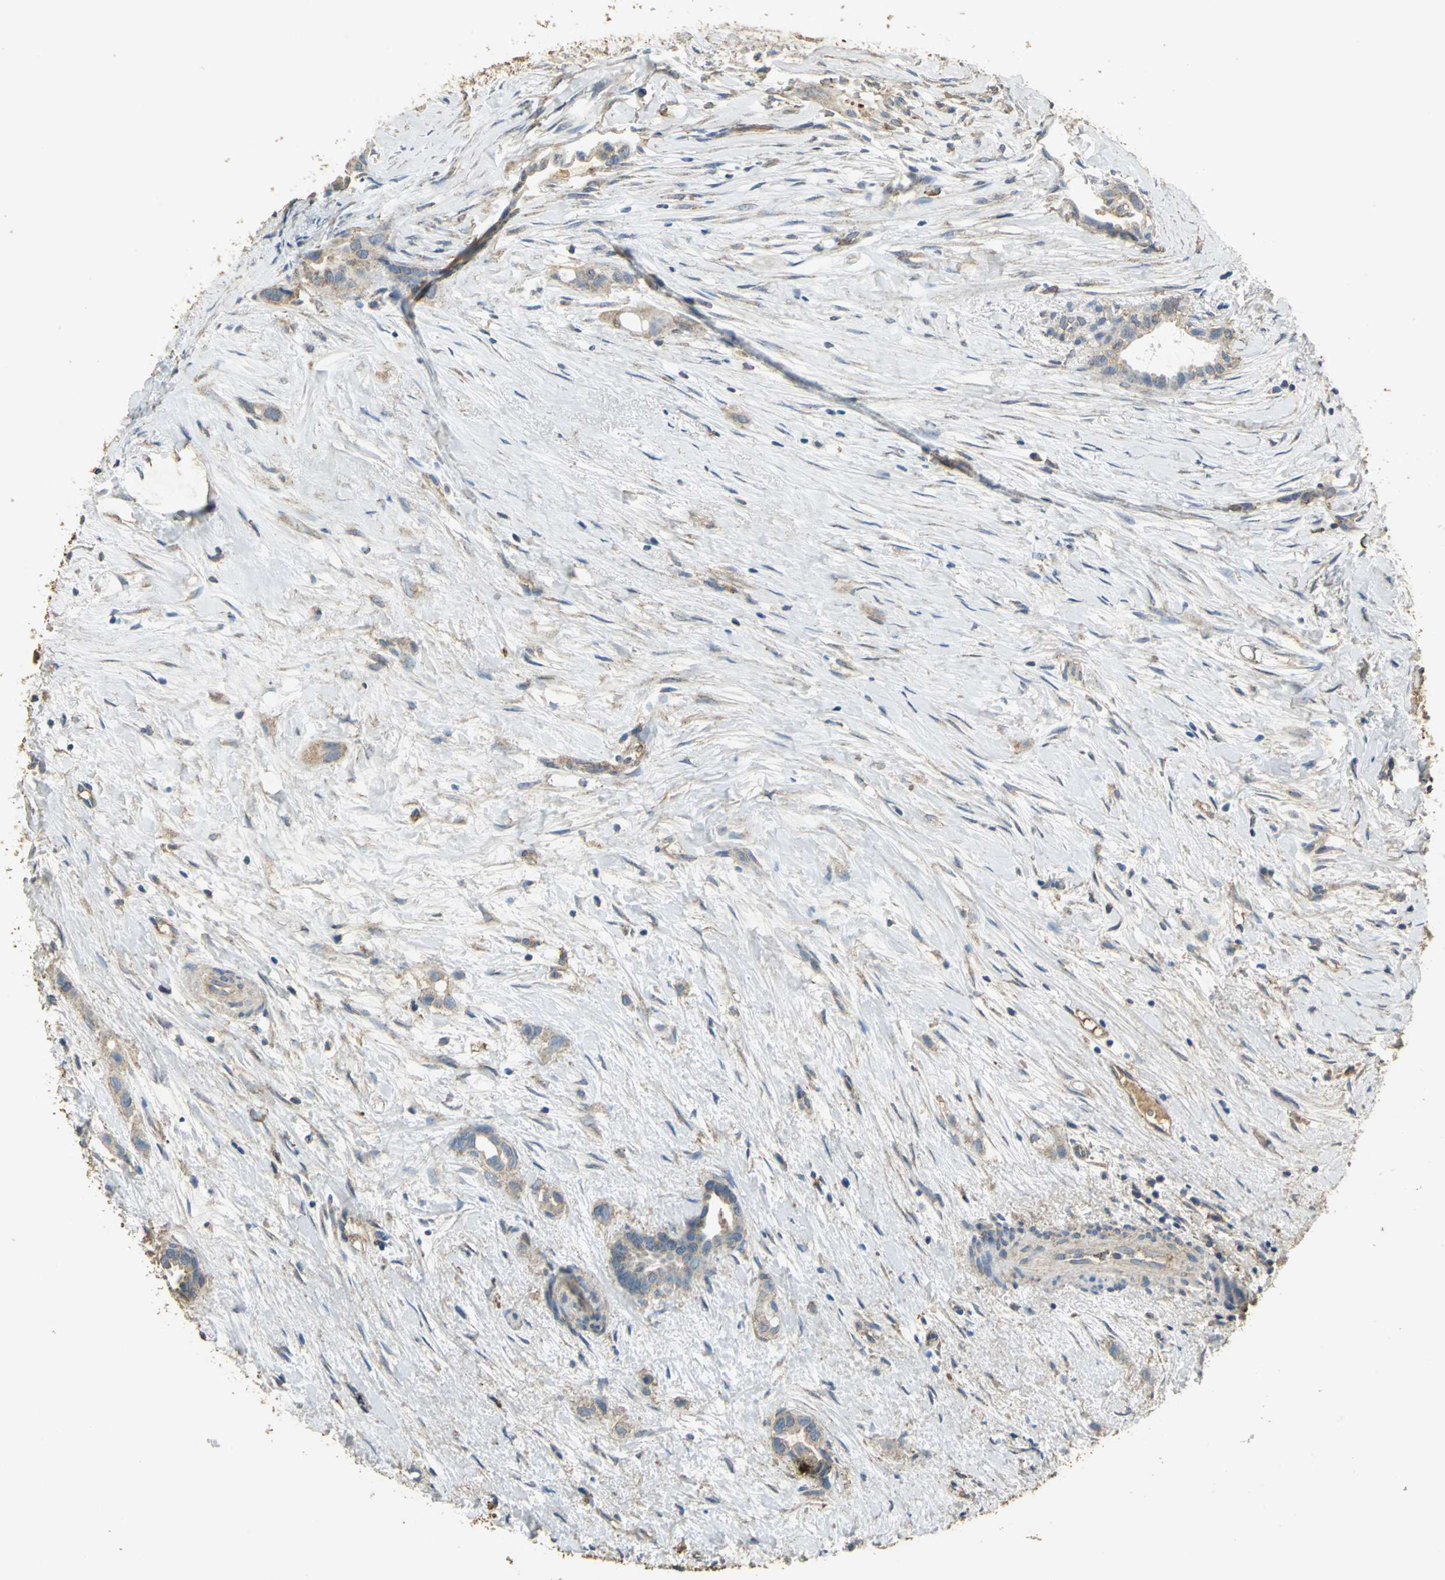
{"staining": {"intensity": "weak", "quantity": ">75%", "location": "cytoplasmic/membranous"}, "tissue": "liver cancer", "cell_type": "Tumor cells", "image_type": "cancer", "snomed": [{"axis": "morphology", "description": "Cholangiocarcinoma"}, {"axis": "topography", "description": "Liver"}], "caption": "Immunohistochemical staining of human liver cholangiocarcinoma shows low levels of weak cytoplasmic/membranous expression in about >75% of tumor cells.", "gene": "TRAPPC2", "patient": {"sex": "female", "age": 65}}